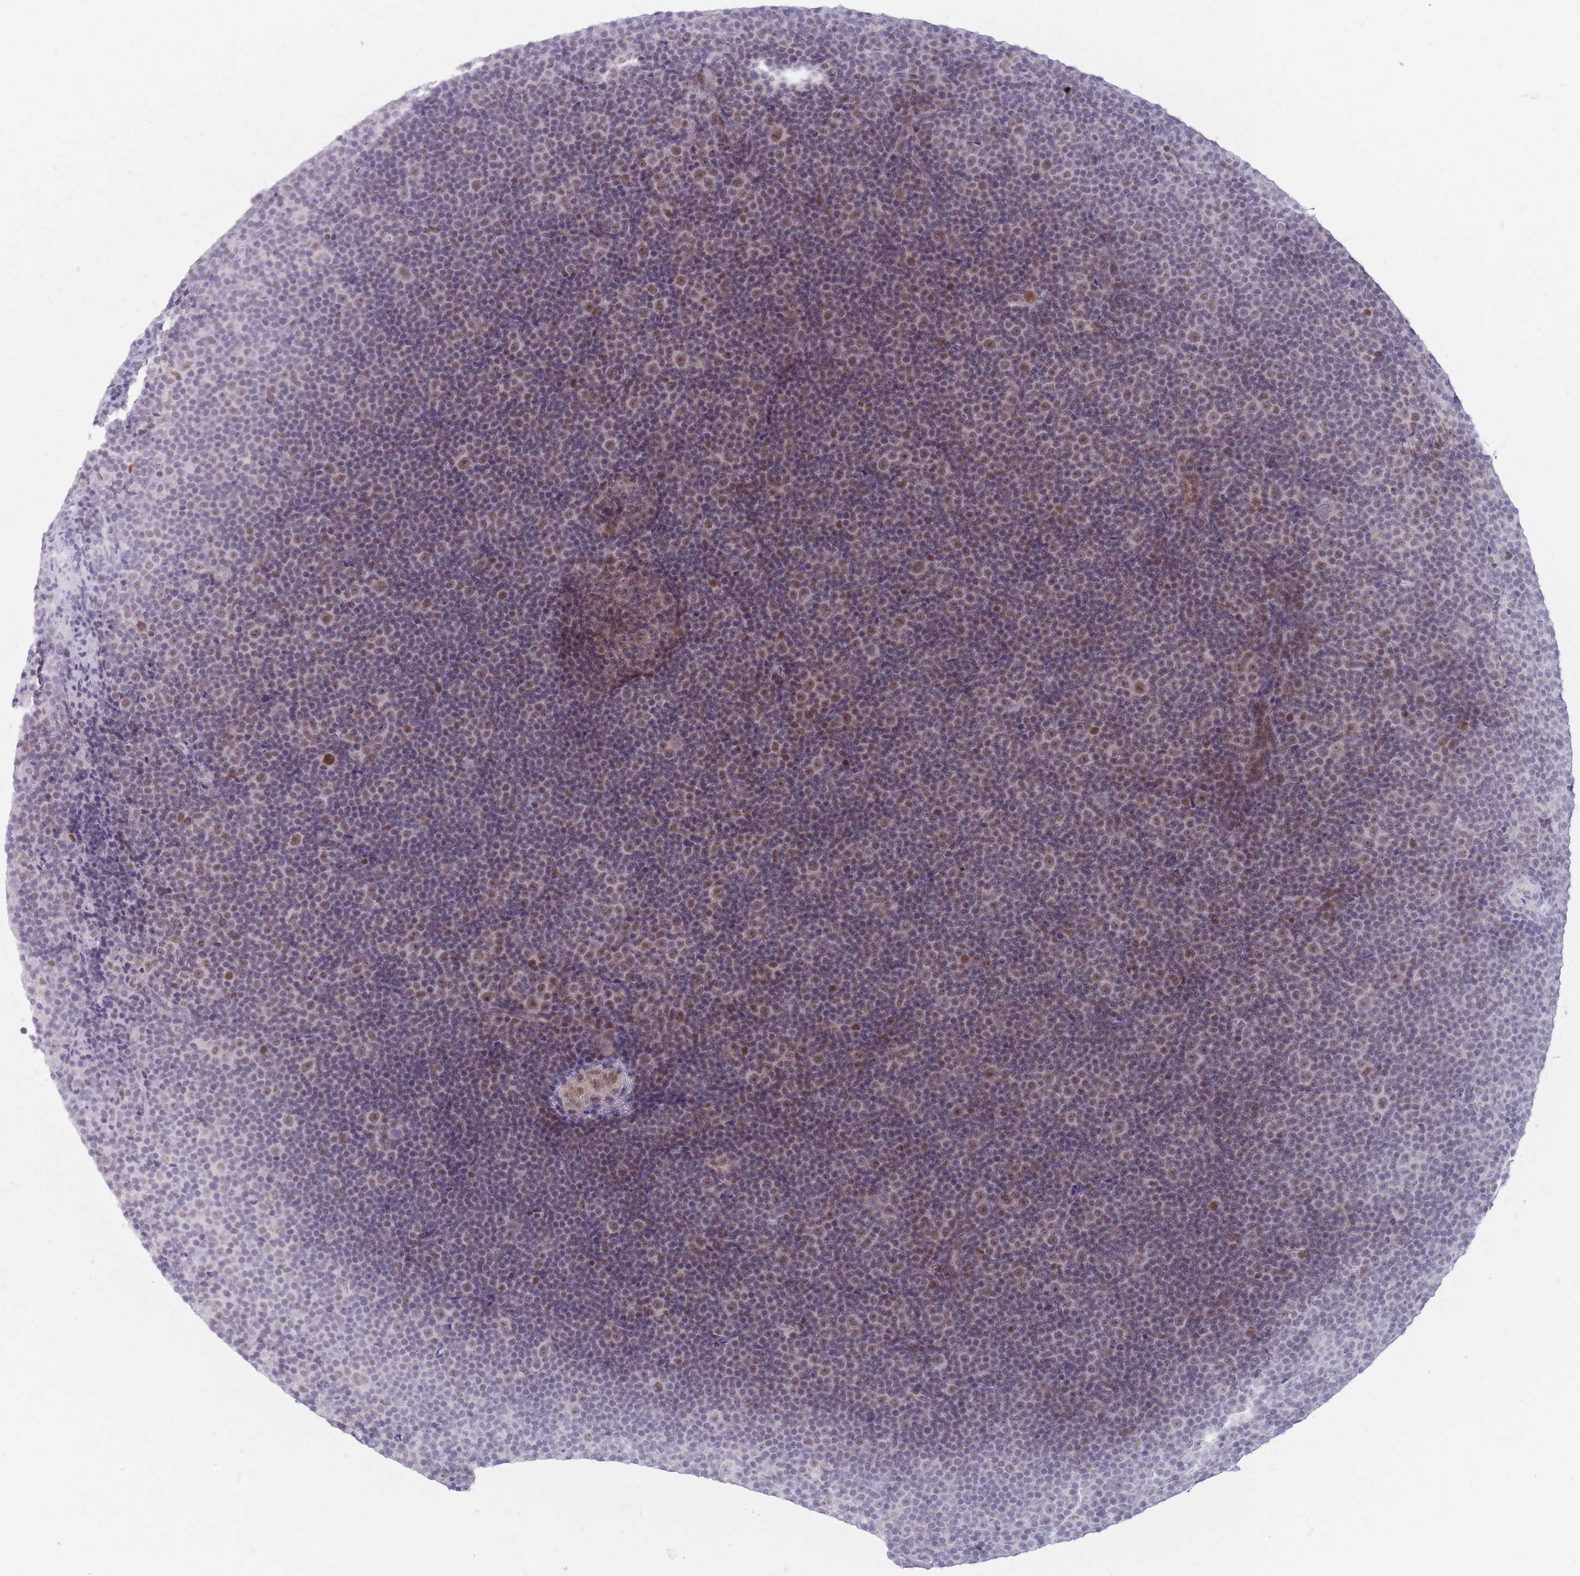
{"staining": {"intensity": "moderate", "quantity": "<25%", "location": "nuclear"}, "tissue": "lymphoma", "cell_type": "Tumor cells", "image_type": "cancer", "snomed": [{"axis": "morphology", "description": "Malignant lymphoma, non-Hodgkin's type, Low grade"}, {"axis": "topography", "description": "Lymph node"}], "caption": "This histopathology image exhibits lymphoma stained with immunohistochemistry to label a protein in brown. The nuclear of tumor cells show moderate positivity for the protein. Nuclei are counter-stained blue.", "gene": "ARID3B", "patient": {"sex": "female", "age": 67}}